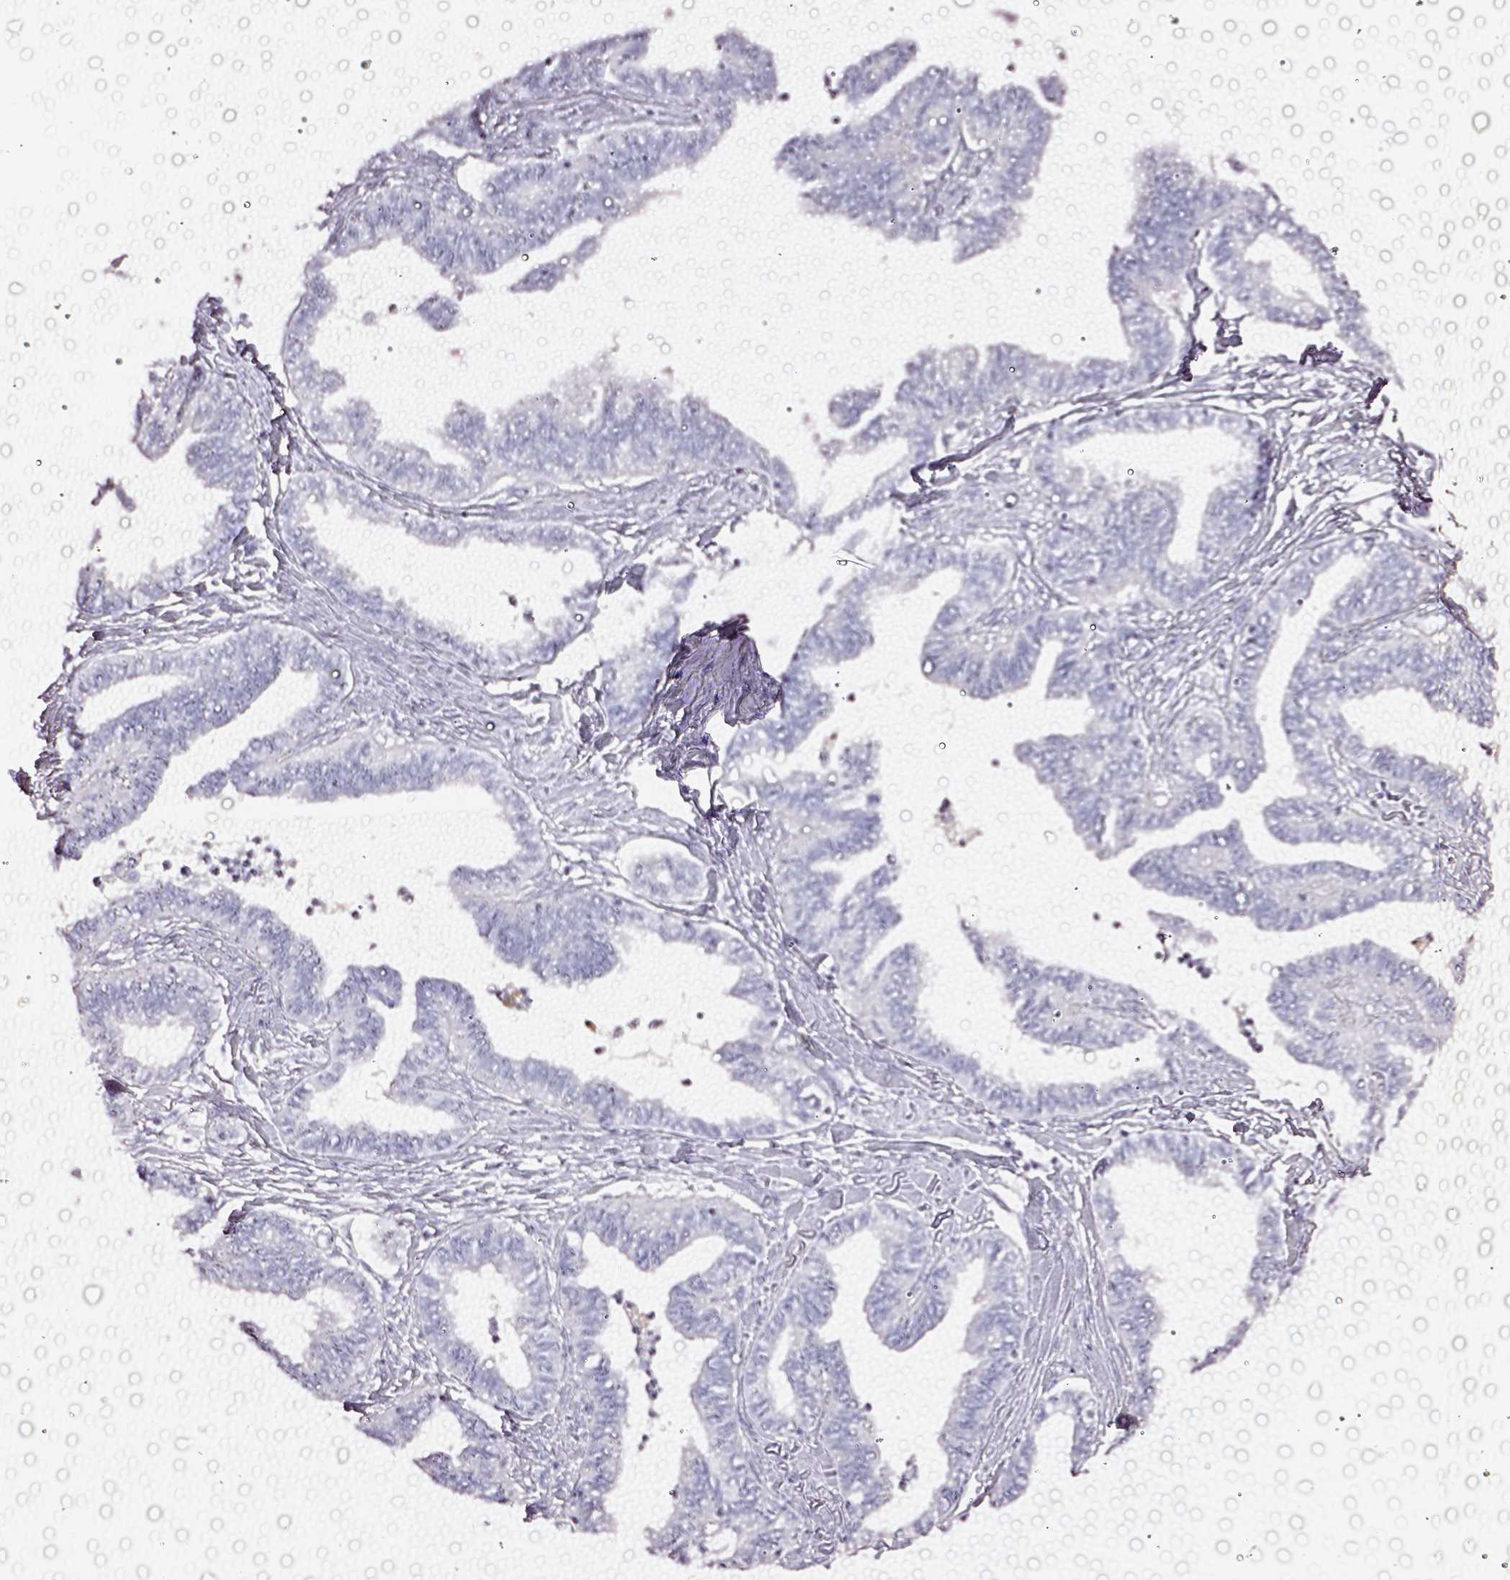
{"staining": {"intensity": "negative", "quantity": "none", "location": "none"}, "tissue": "ovarian cancer", "cell_type": "Tumor cells", "image_type": "cancer", "snomed": [{"axis": "morphology", "description": "Carcinoma, endometroid"}, {"axis": "topography", "description": "Ovary"}], "caption": "There is no significant staining in tumor cells of ovarian cancer (endometroid carcinoma).", "gene": "CYB561A3", "patient": {"sex": "female", "age": 70}}